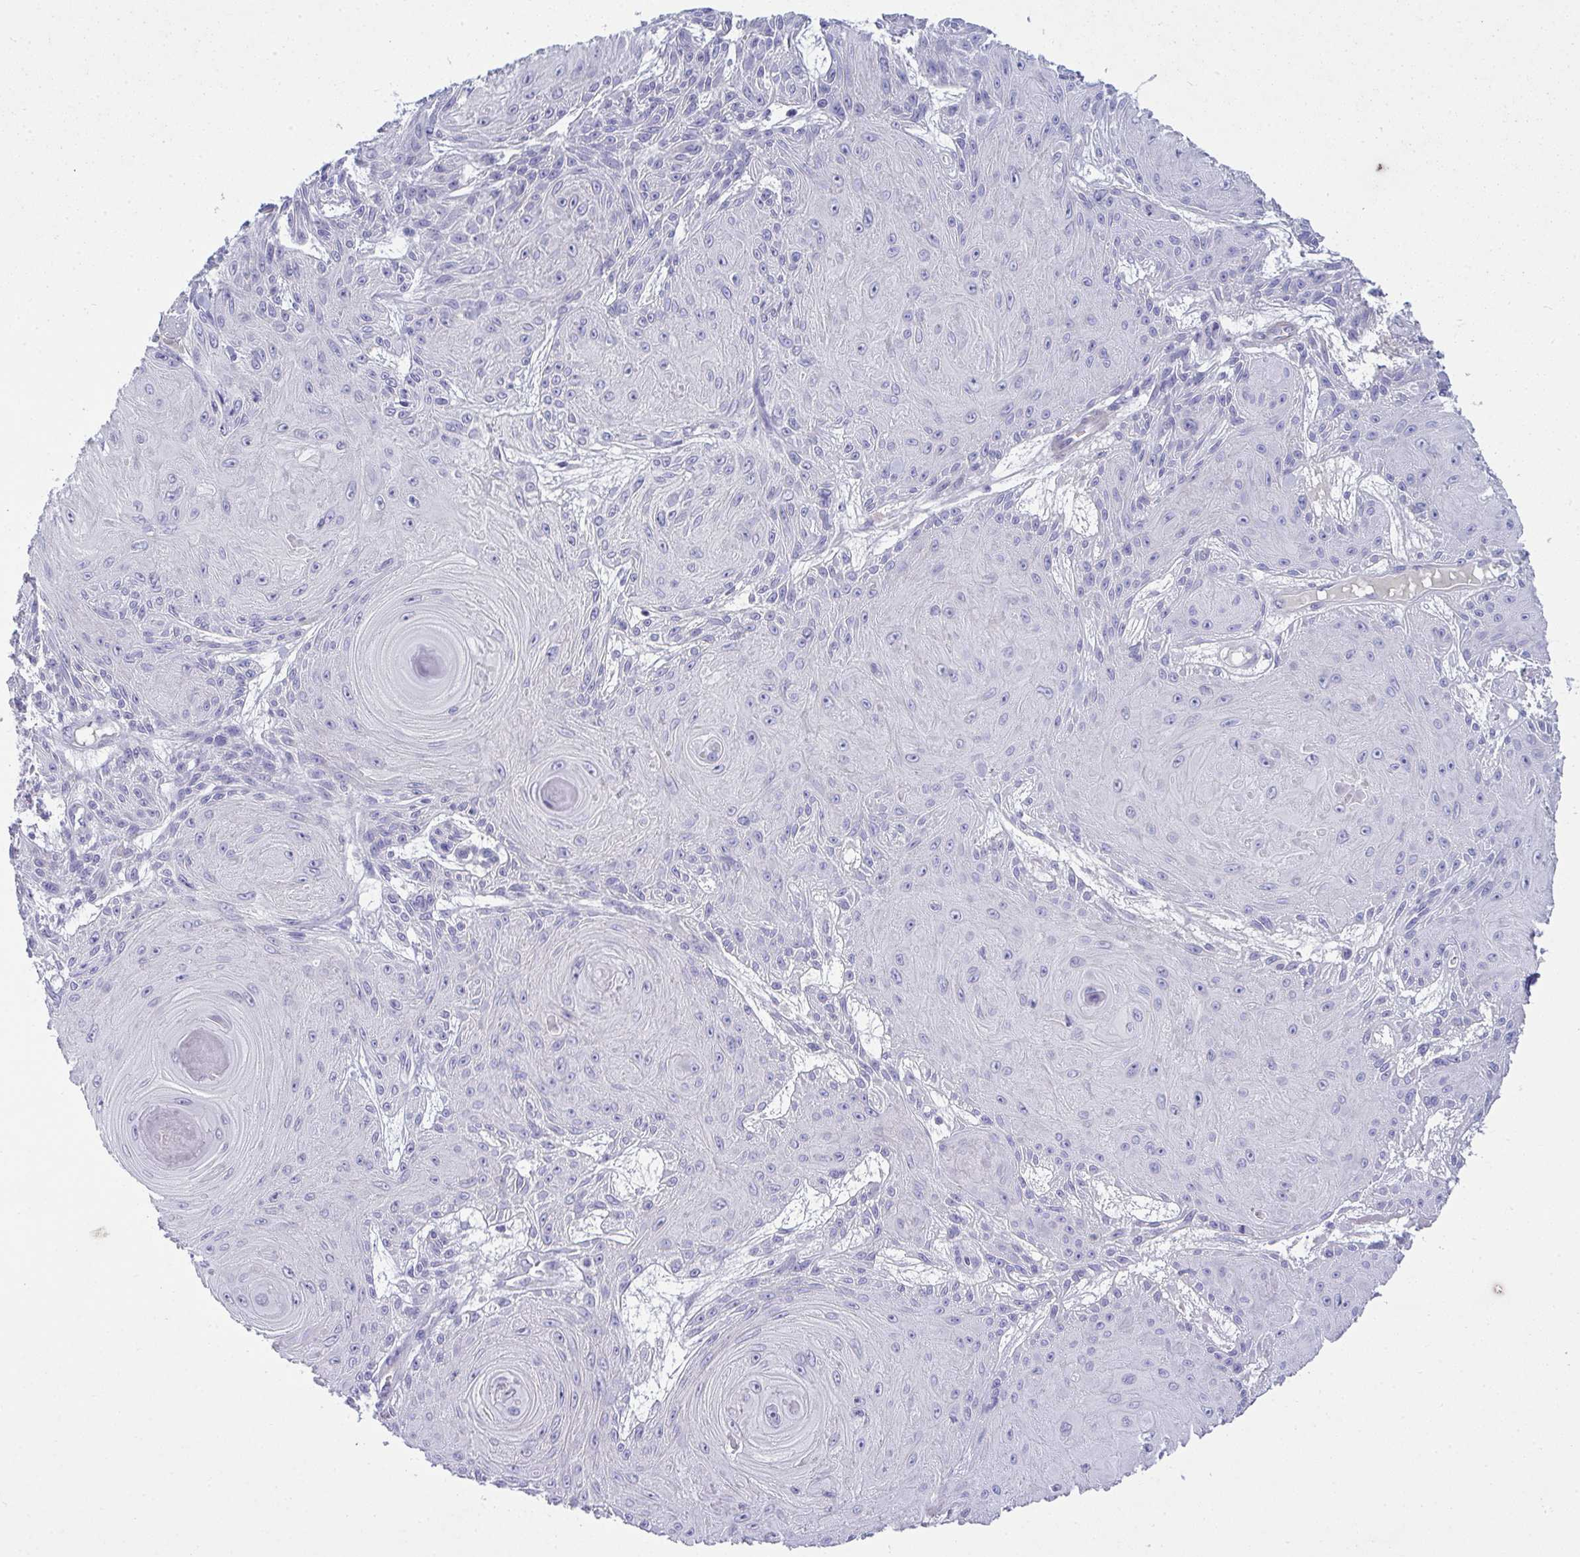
{"staining": {"intensity": "negative", "quantity": "none", "location": "none"}, "tissue": "skin cancer", "cell_type": "Tumor cells", "image_type": "cancer", "snomed": [{"axis": "morphology", "description": "Squamous cell carcinoma, NOS"}, {"axis": "topography", "description": "Skin"}], "caption": "Protein analysis of skin cancer (squamous cell carcinoma) exhibits no significant staining in tumor cells.", "gene": "SPTB", "patient": {"sex": "male", "age": 88}}